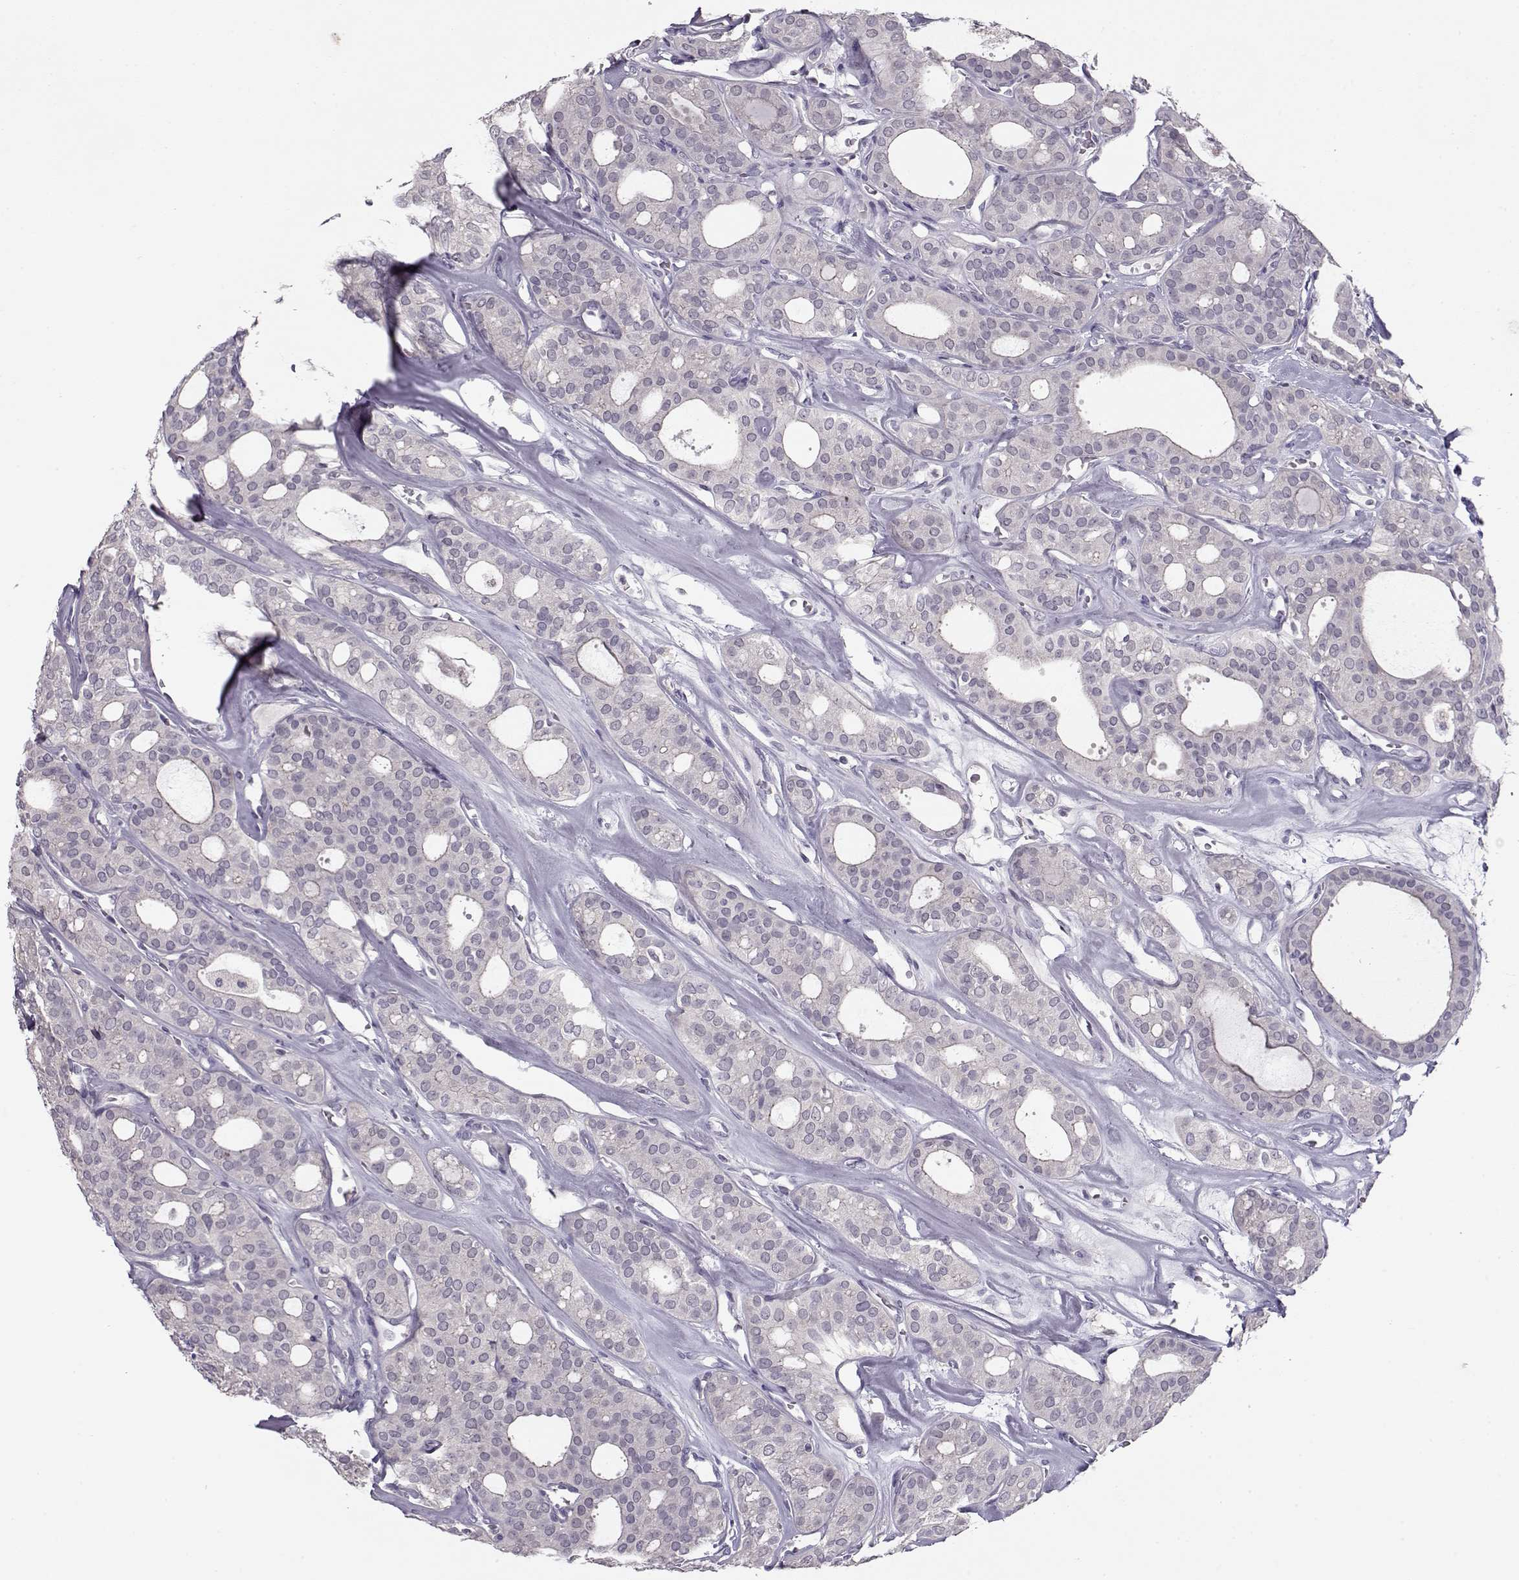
{"staining": {"intensity": "negative", "quantity": "none", "location": "none"}, "tissue": "thyroid cancer", "cell_type": "Tumor cells", "image_type": "cancer", "snomed": [{"axis": "morphology", "description": "Follicular adenoma carcinoma, NOS"}, {"axis": "topography", "description": "Thyroid gland"}], "caption": "Image shows no protein positivity in tumor cells of follicular adenoma carcinoma (thyroid) tissue.", "gene": "GRK1", "patient": {"sex": "male", "age": 75}}